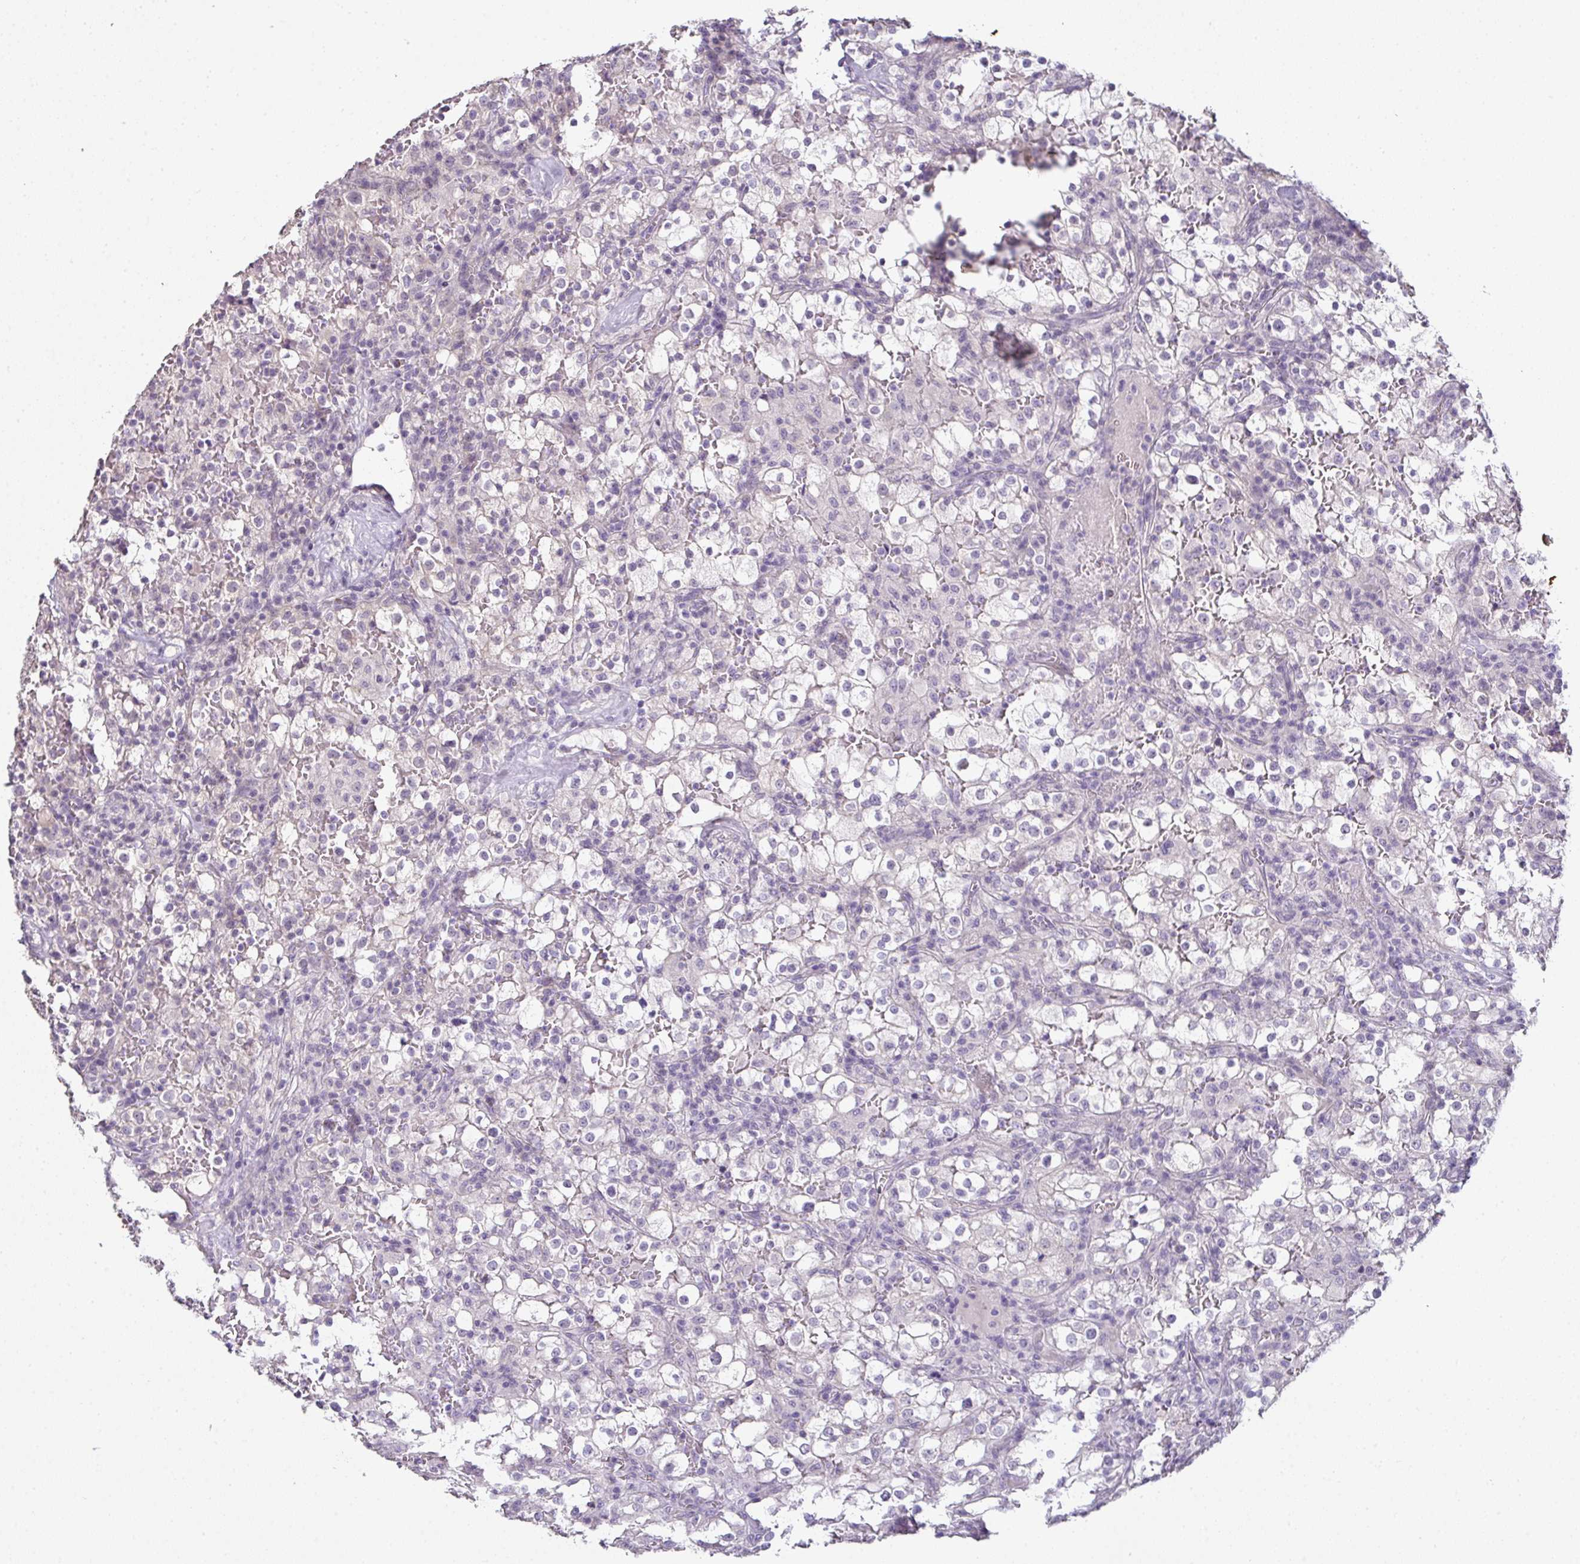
{"staining": {"intensity": "negative", "quantity": "none", "location": "none"}, "tissue": "renal cancer", "cell_type": "Tumor cells", "image_type": "cancer", "snomed": [{"axis": "morphology", "description": "Adenocarcinoma, NOS"}, {"axis": "topography", "description": "Kidney"}], "caption": "Adenocarcinoma (renal) was stained to show a protein in brown. There is no significant staining in tumor cells.", "gene": "CMPK1", "patient": {"sex": "female", "age": 74}}